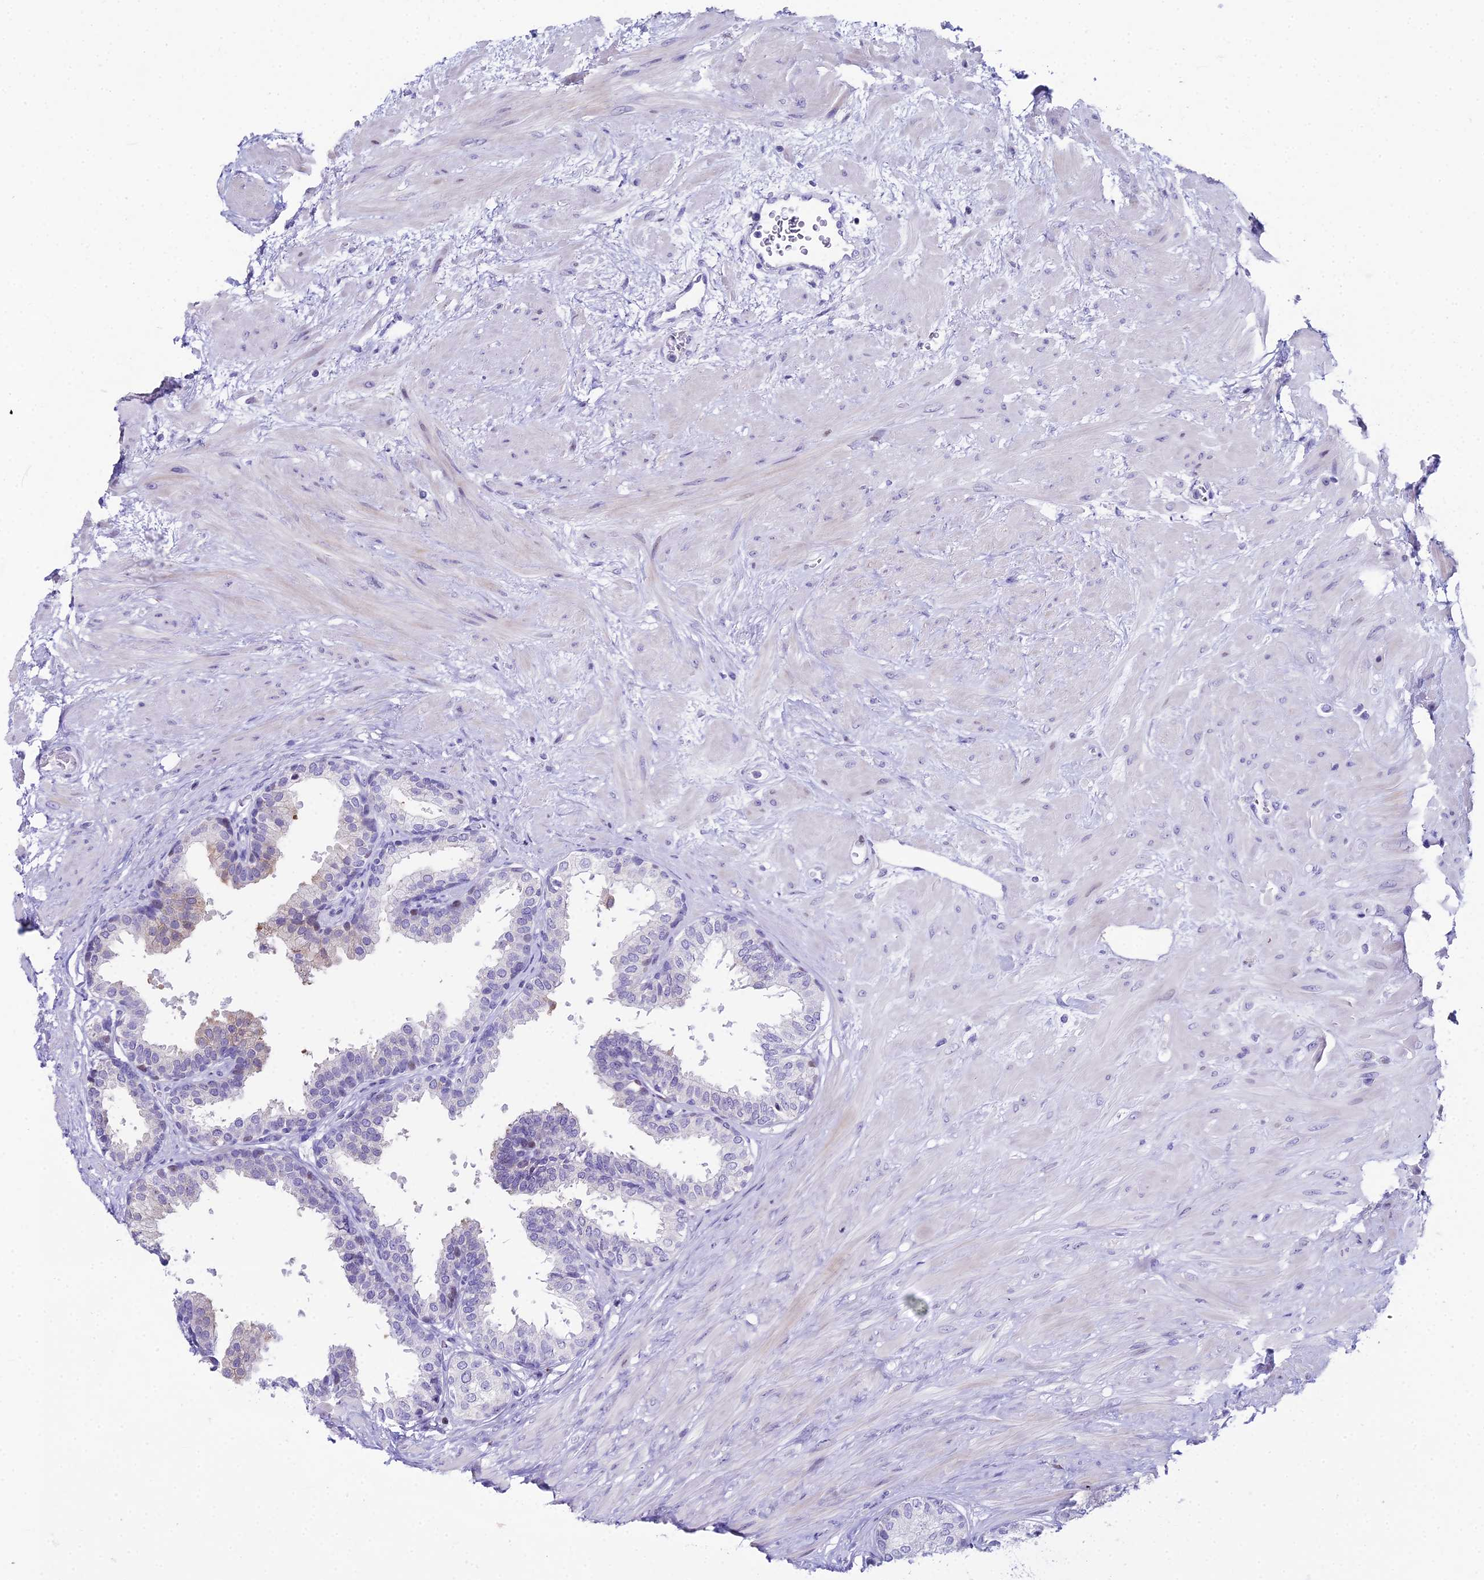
{"staining": {"intensity": "weak", "quantity": "<25%", "location": "cytoplasmic/membranous"}, "tissue": "prostate", "cell_type": "Glandular cells", "image_type": "normal", "snomed": [{"axis": "morphology", "description": "Normal tissue, NOS"}, {"axis": "topography", "description": "Prostate"}], "caption": "Immunohistochemical staining of unremarkable prostate demonstrates no significant positivity in glandular cells.", "gene": "CC2D2A", "patient": {"sex": "male", "age": 48}}